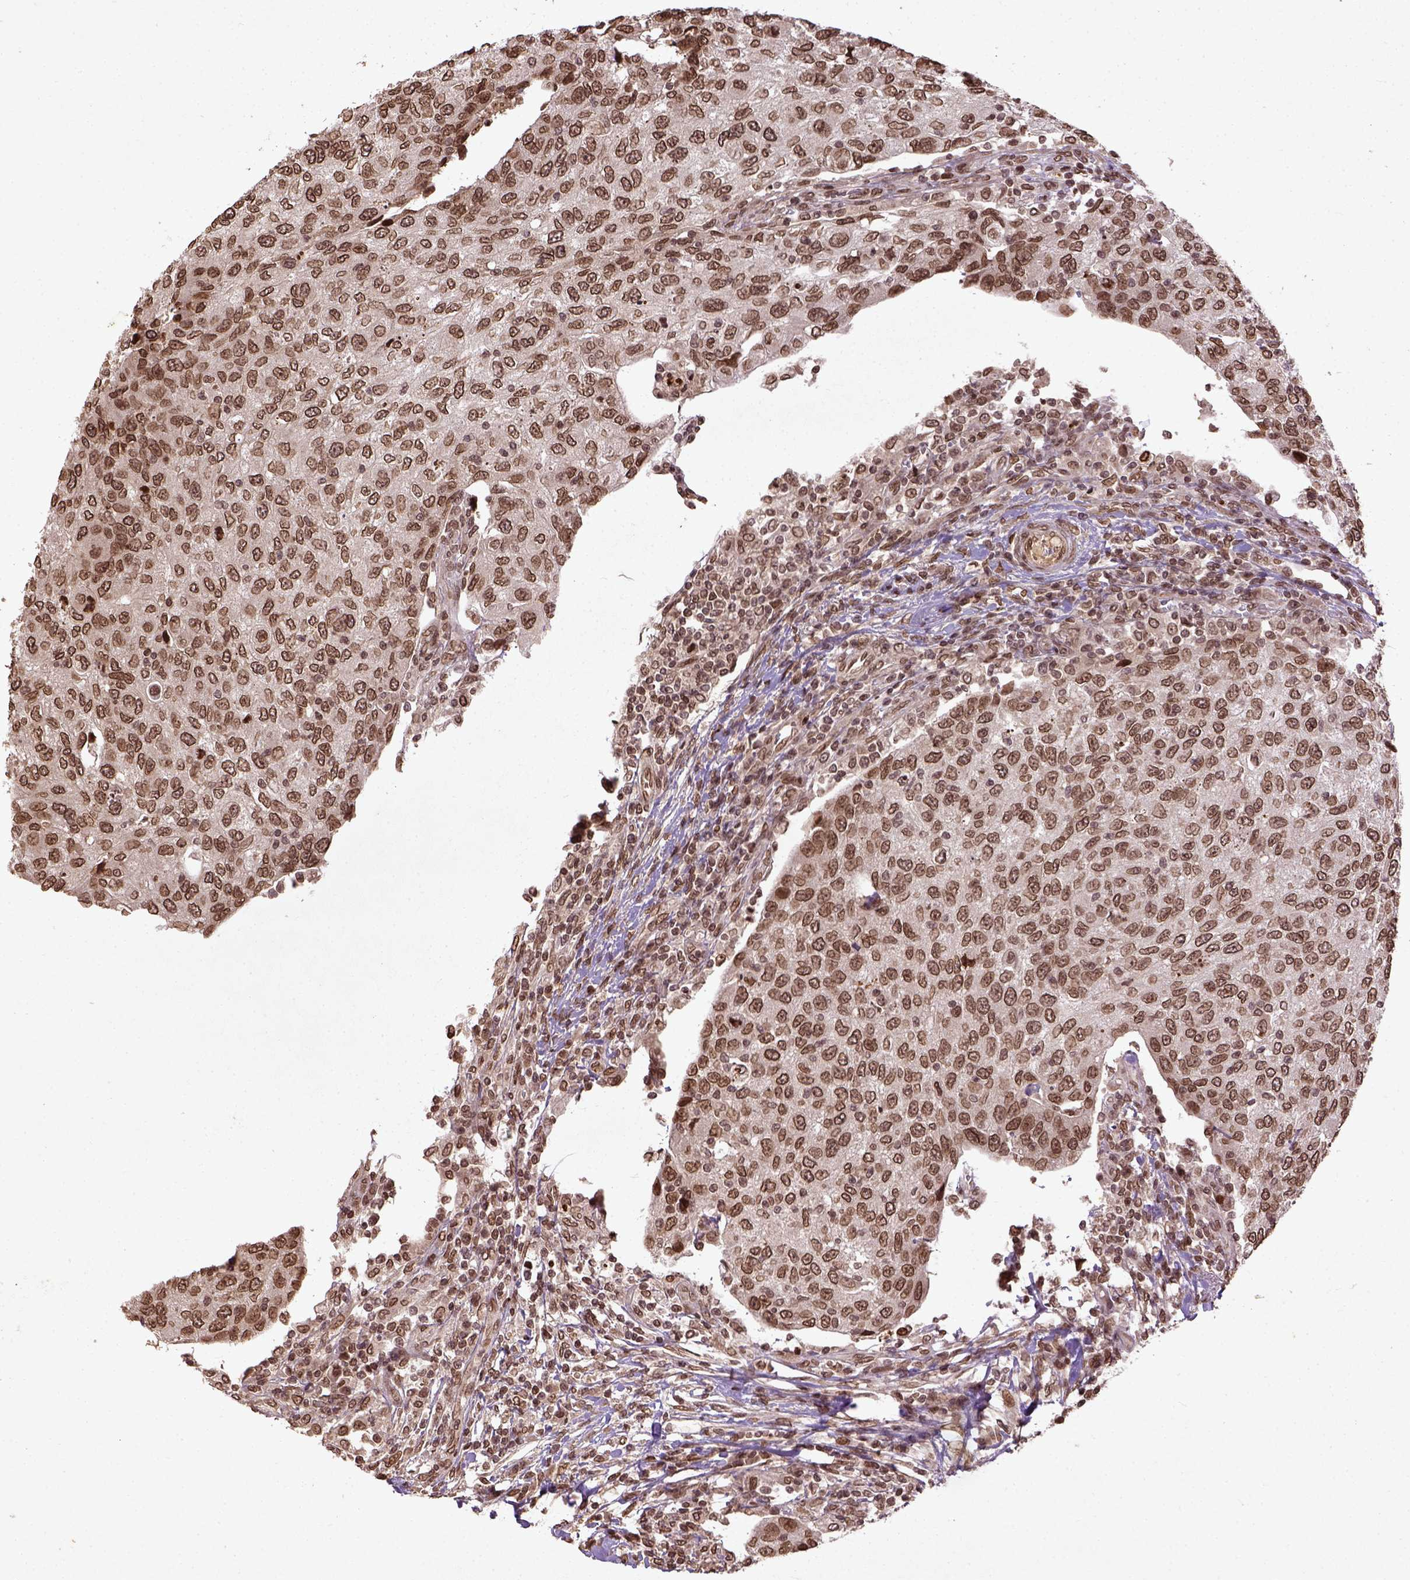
{"staining": {"intensity": "moderate", "quantity": ">75%", "location": "nuclear"}, "tissue": "urothelial cancer", "cell_type": "Tumor cells", "image_type": "cancer", "snomed": [{"axis": "morphology", "description": "Urothelial carcinoma, High grade"}, {"axis": "topography", "description": "Urinary bladder"}], "caption": "Protein analysis of urothelial cancer tissue displays moderate nuclear positivity in approximately >75% of tumor cells.", "gene": "BANF1", "patient": {"sex": "female", "age": 78}}